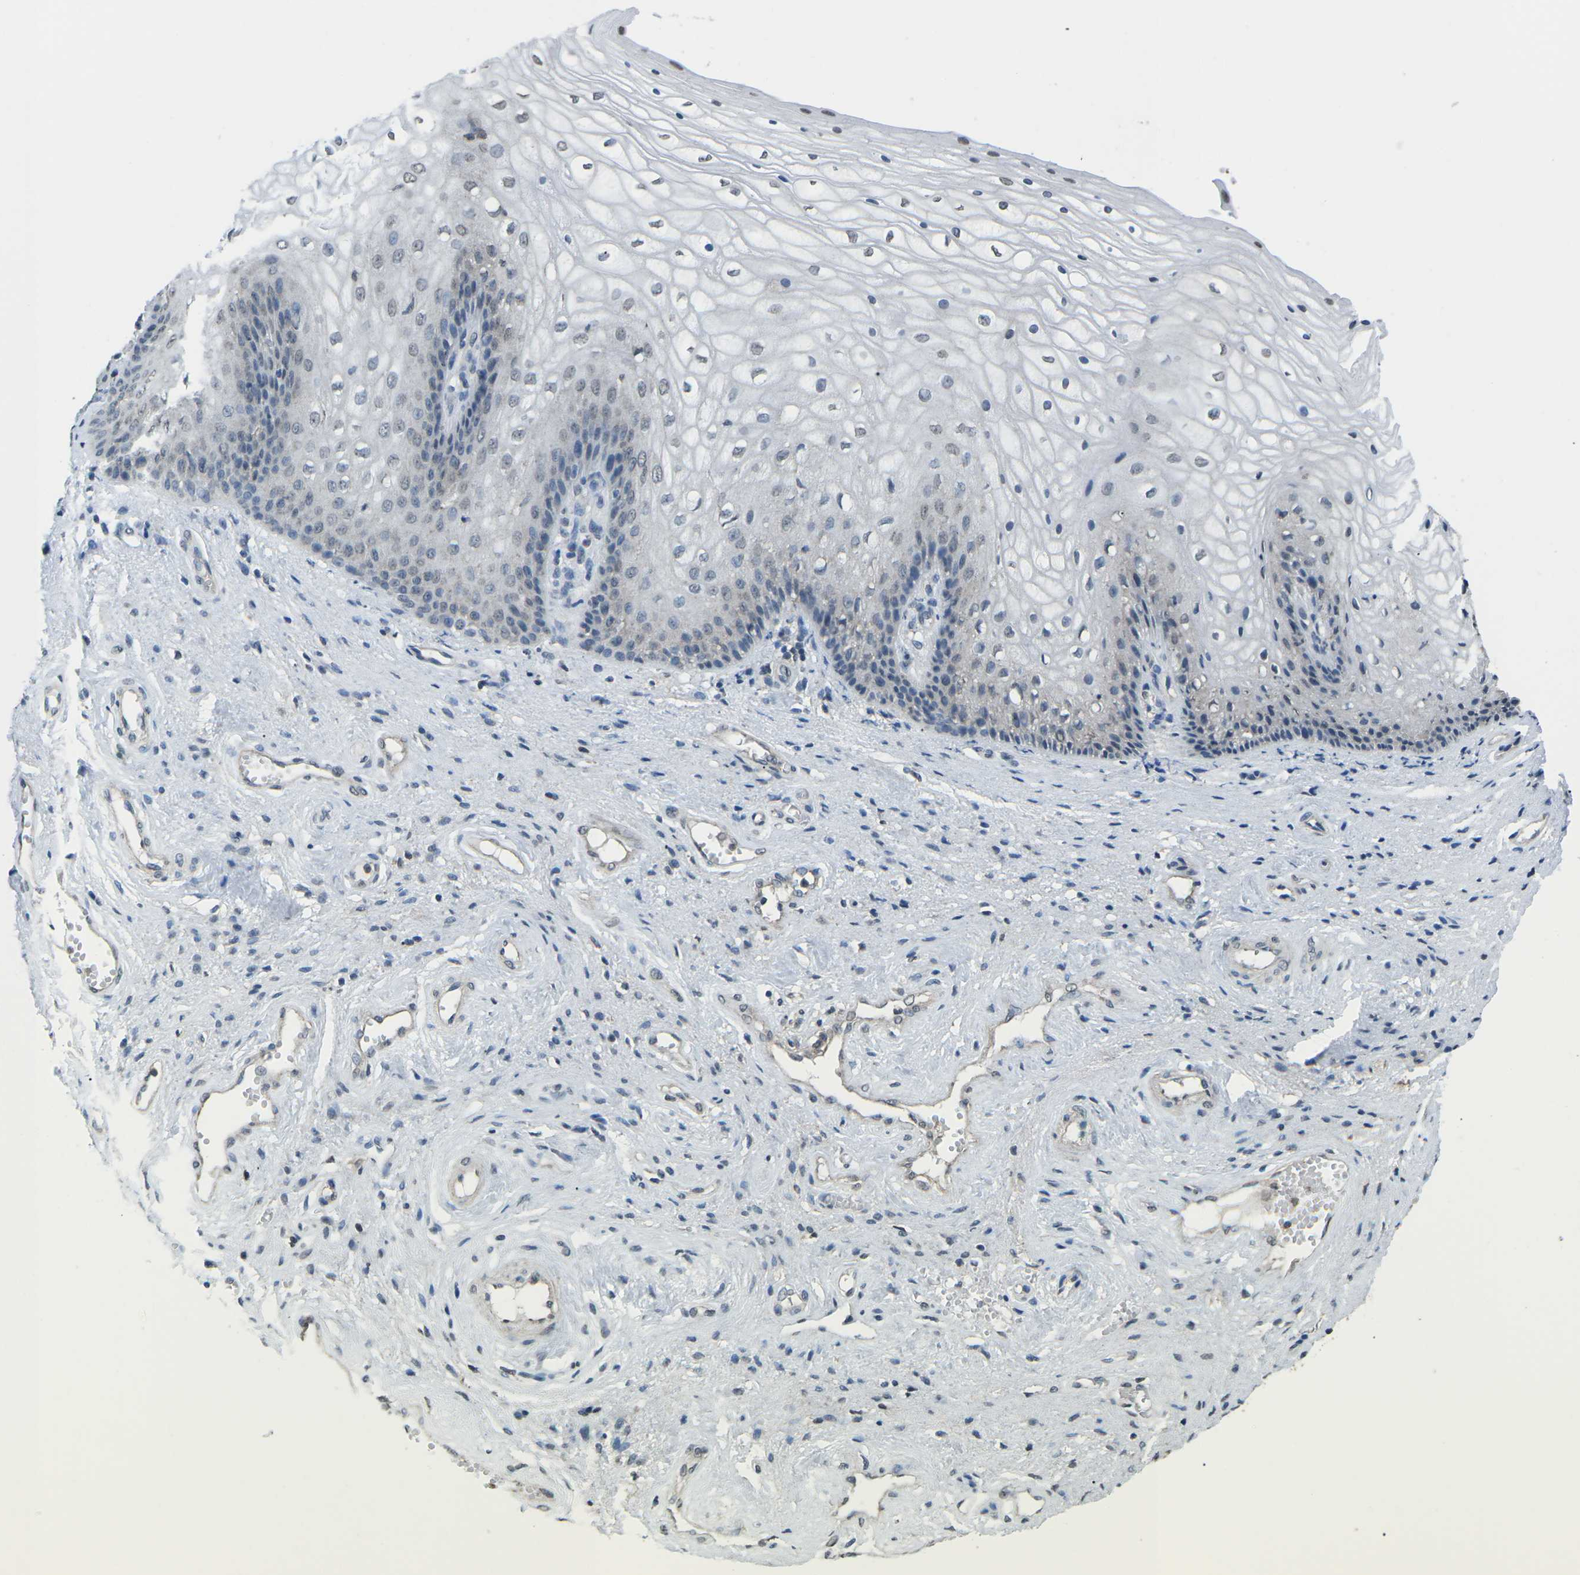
{"staining": {"intensity": "negative", "quantity": "none", "location": "none"}, "tissue": "vagina", "cell_type": "Squamous epithelial cells", "image_type": "normal", "snomed": [{"axis": "morphology", "description": "Normal tissue, NOS"}, {"axis": "topography", "description": "Vagina"}], "caption": "This photomicrograph is of normal vagina stained with IHC to label a protein in brown with the nuclei are counter-stained blue. There is no expression in squamous epithelial cells. (IHC, brightfield microscopy, high magnification).", "gene": "TFR2", "patient": {"sex": "female", "age": 34}}